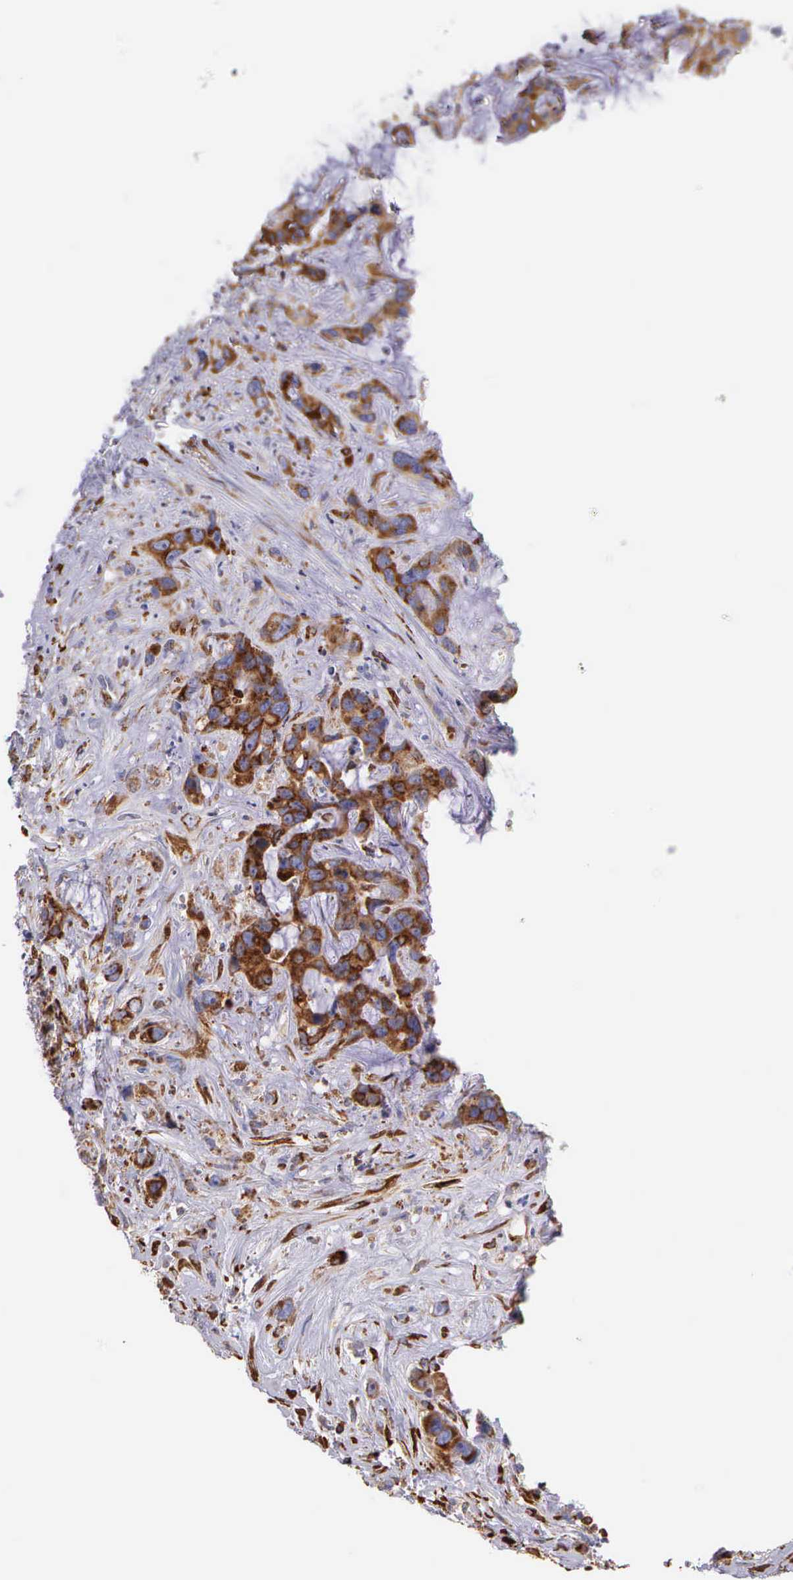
{"staining": {"intensity": "strong", "quantity": ">75%", "location": "cytoplasmic/membranous"}, "tissue": "liver cancer", "cell_type": "Tumor cells", "image_type": "cancer", "snomed": [{"axis": "morphology", "description": "Cholangiocarcinoma"}, {"axis": "topography", "description": "Liver"}], "caption": "Strong cytoplasmic/membranous expression is identified in approximately >75% of tumor cells in liver cholangiocarcinoma. (DAB IHC with brightfield microscopy, high magnification).", "gene": "CKAP4", "patient": {"sex": "female", "age": 65}}